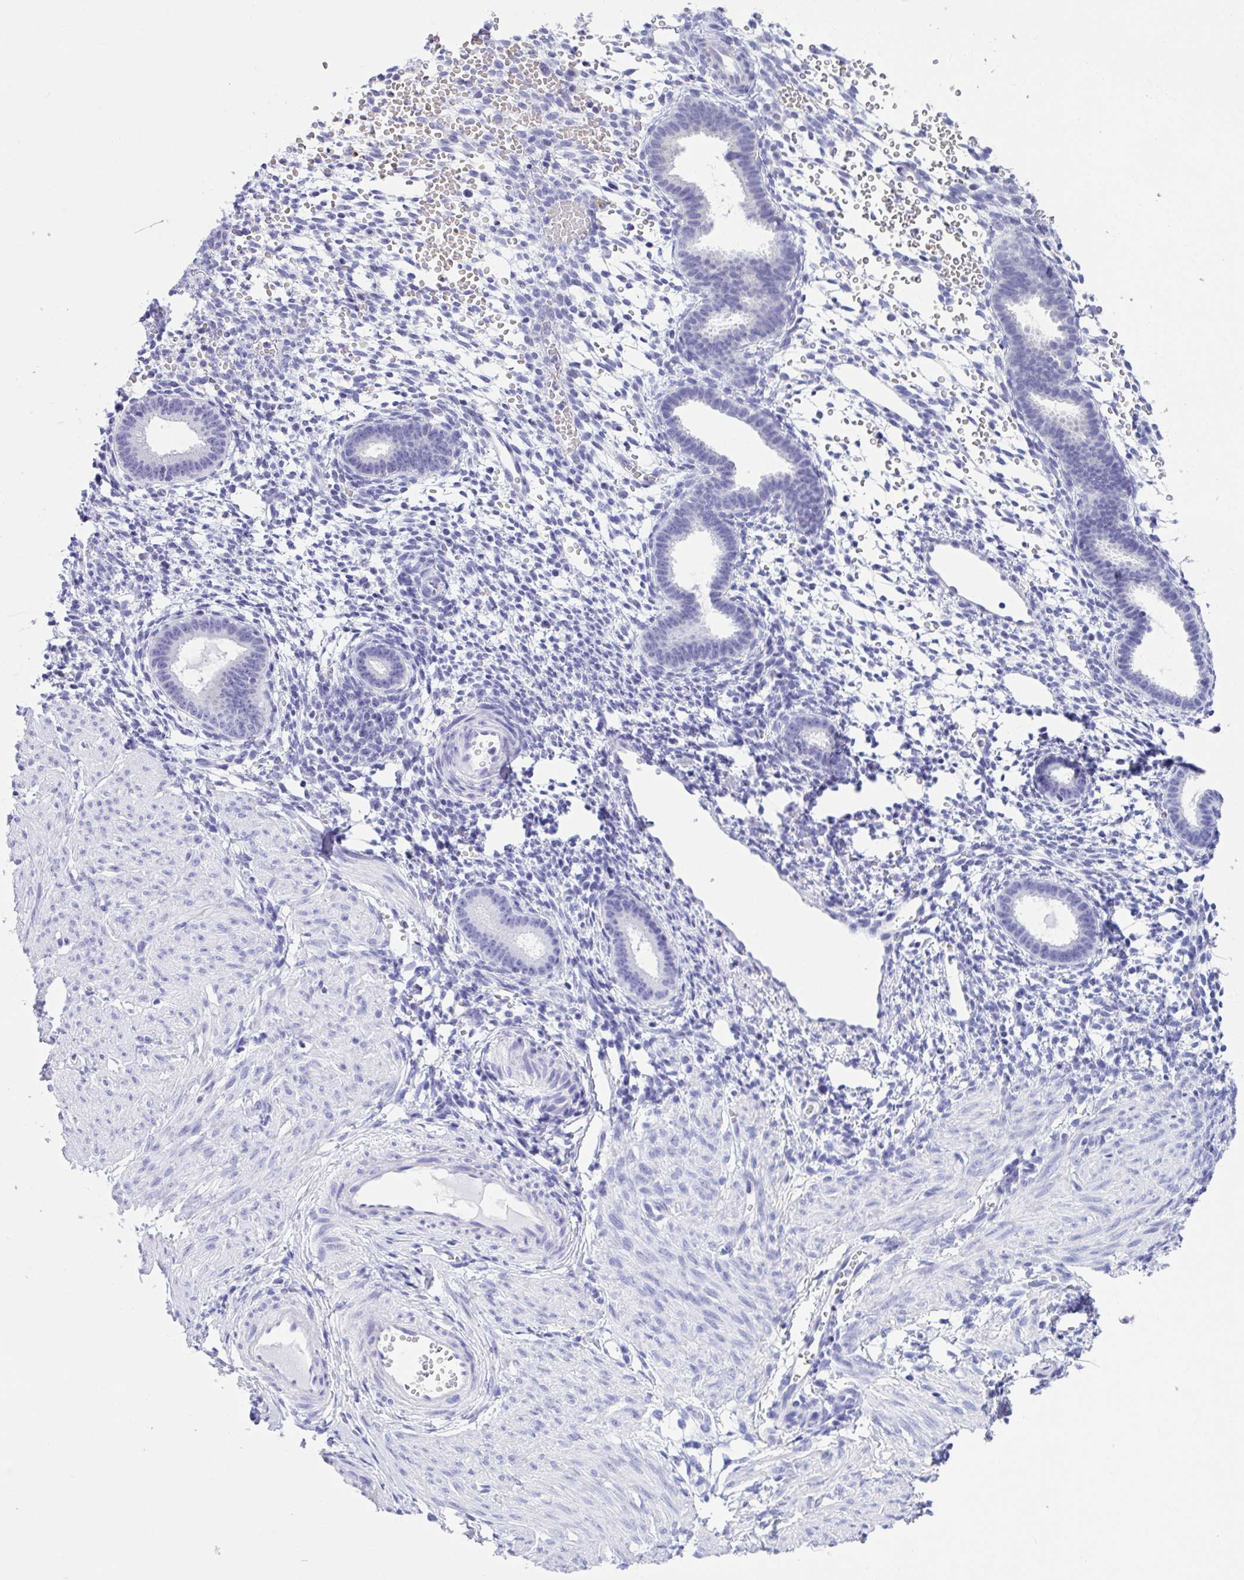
{"staining": {"intensity": "negative", "quantity": "none", "location": "none"}, "tissue": "endometrium", "cell_type": "Cells in endometrial stroma", "image_type": "normal", "snomed": [{"axis": "morphology", "description": "Normal tissue, NOS"}, {"axis": "topography", "description": "Endometrium"}], "caption": "Immunohistochemical staining of benign human endometrium reveals no significant positivity in cells in endometrial stroma. The staining was performed using DAB (3,3'-diaminobenzidine) to visualize the protein expression in brown, while the nuclei were stained in blue with hematoxylin (Magnification: 20x).", "gene": "PPP1CA", "patient": {"sex": "female", "age": 36}}